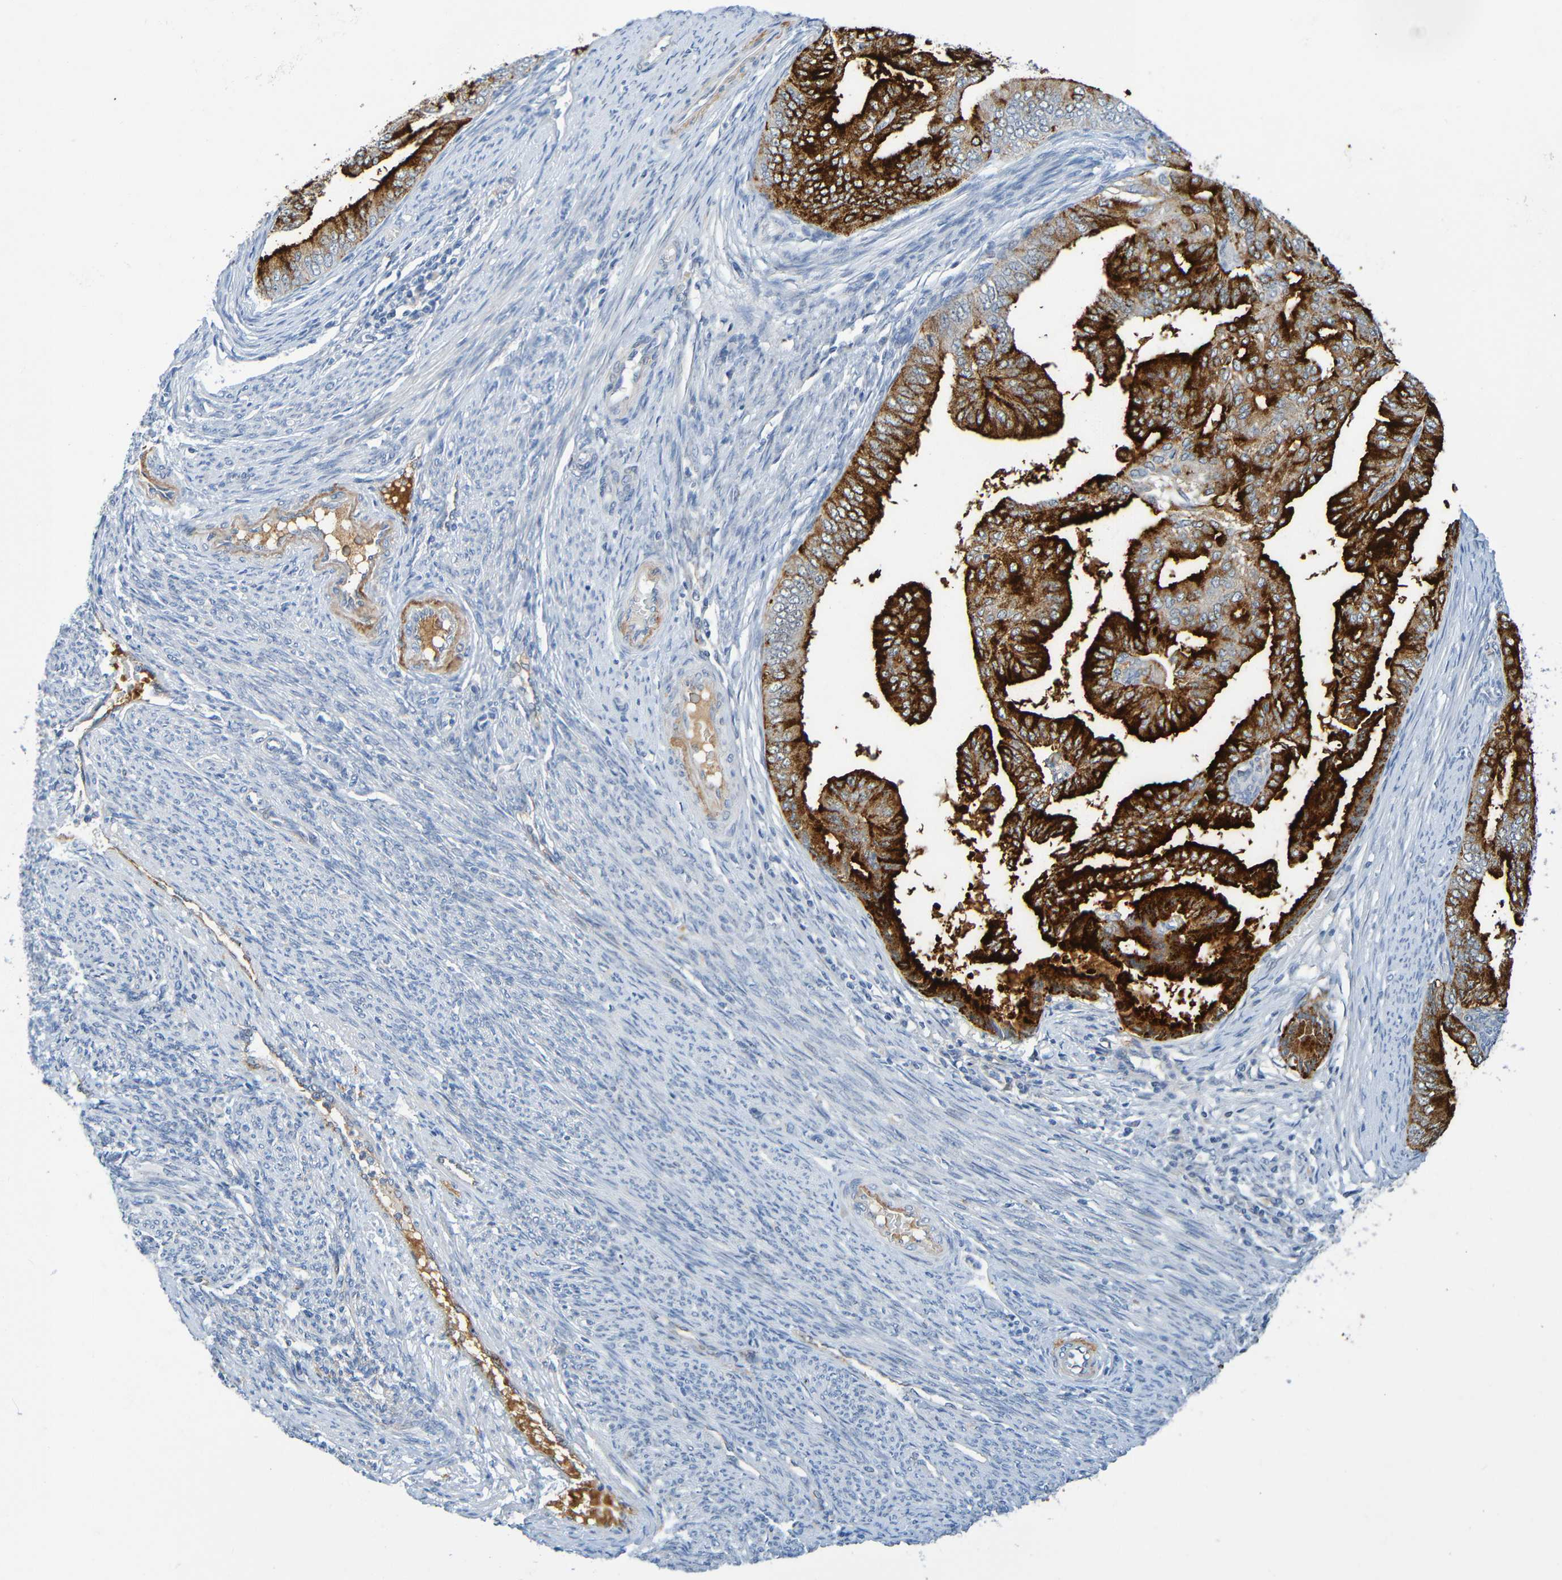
{"staining": {"intensity": "strong", "quantity": "25%-75%", "location": "cytoplasmic/membranous"}, "tissue": "endometrial cancer", "cell_type": "Tumor cells", "image_type": "cancer", "snomed": [{"axis": "morphology", "description": "Adenocarcinoma, NOS"}, {"axis": "topography", "description": "Endometrium"}], "caption": "The micrograph shows staining of endometrial cancer (adenocarcinoma), revealing strong cytoplasmic/membranous protein expression (brown color) within tumor cells.", "gene": "IL10", "patient": {"sex": "female", "age": 58}}